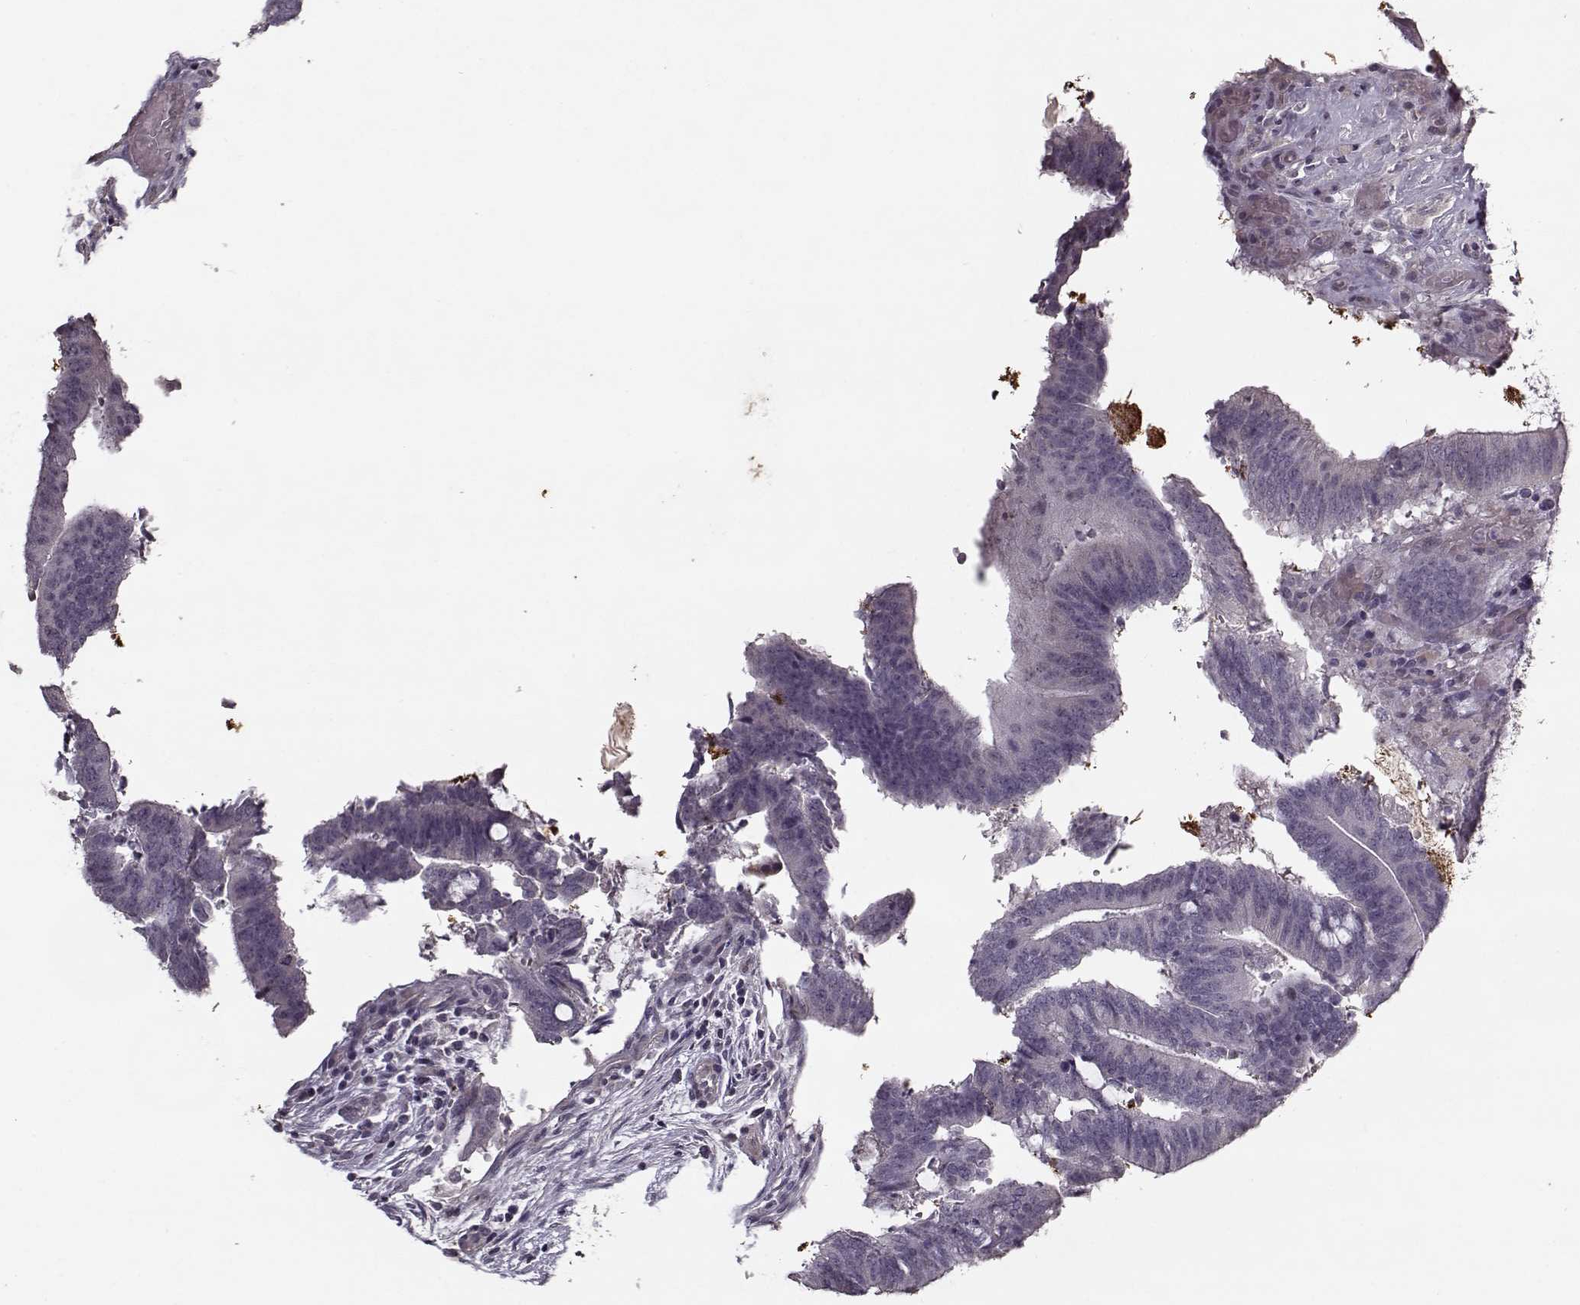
{"staining": {"intensity": "negative", "quantity": "none", "location": "none"}, "tissue": "colorectal cancer", "cell_type": "Tumor cells", "image_type": "cancer", "snomed": [{"axis": "morphology", "description": "Adenocarcinoma, NOS"}, {"axis": "topography", "description": "Colon"}], "caption": "Histopathology image shows no protein positivity in tumor cells of colorectal adenocarcinoma tissue.", "gene": "KRT9", "patient": {"sex": "female", "age": 43}}